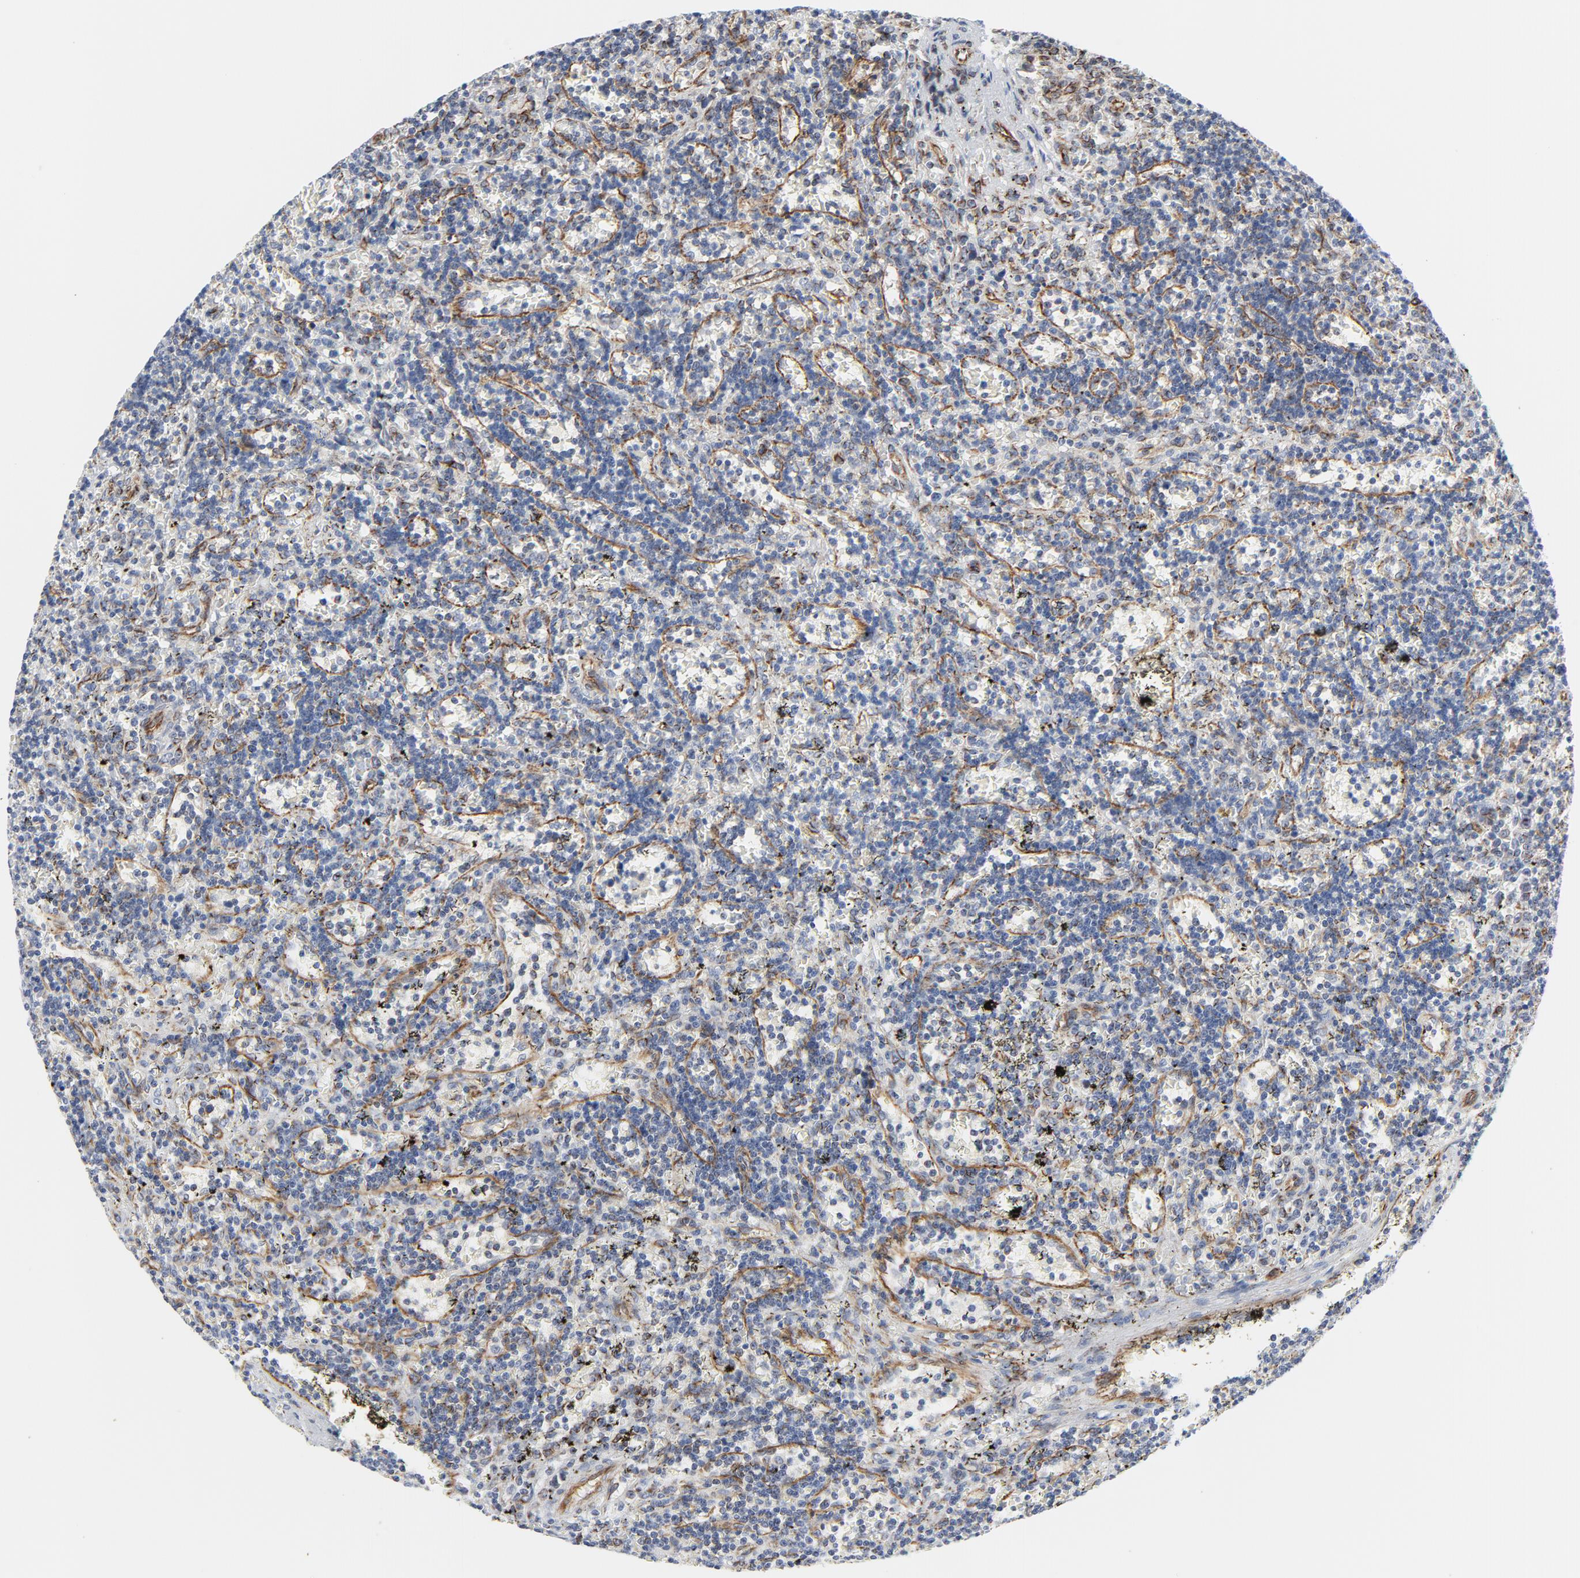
{"staining": {"intensity": "negative", "quantity": "none", "location": "none"}, "tissue": "lymphoma", "cell_type": "Tumor cells", "image_type": "cancer", "snomed": [{"axis": "morphology", "description": "Malignant lymphoma, non-Hodgkin's type, Low grade"}, {"axis": "topography", "description": "Spleen"}], "caption": "Immunohistochemical staining of malignant lymphoma, non-Hodgkin's type (low-grade) demonstrates no significant staining in tumor cells.", "gene": "TUBB1", "patient": {"sex": "male", "age": 60}}